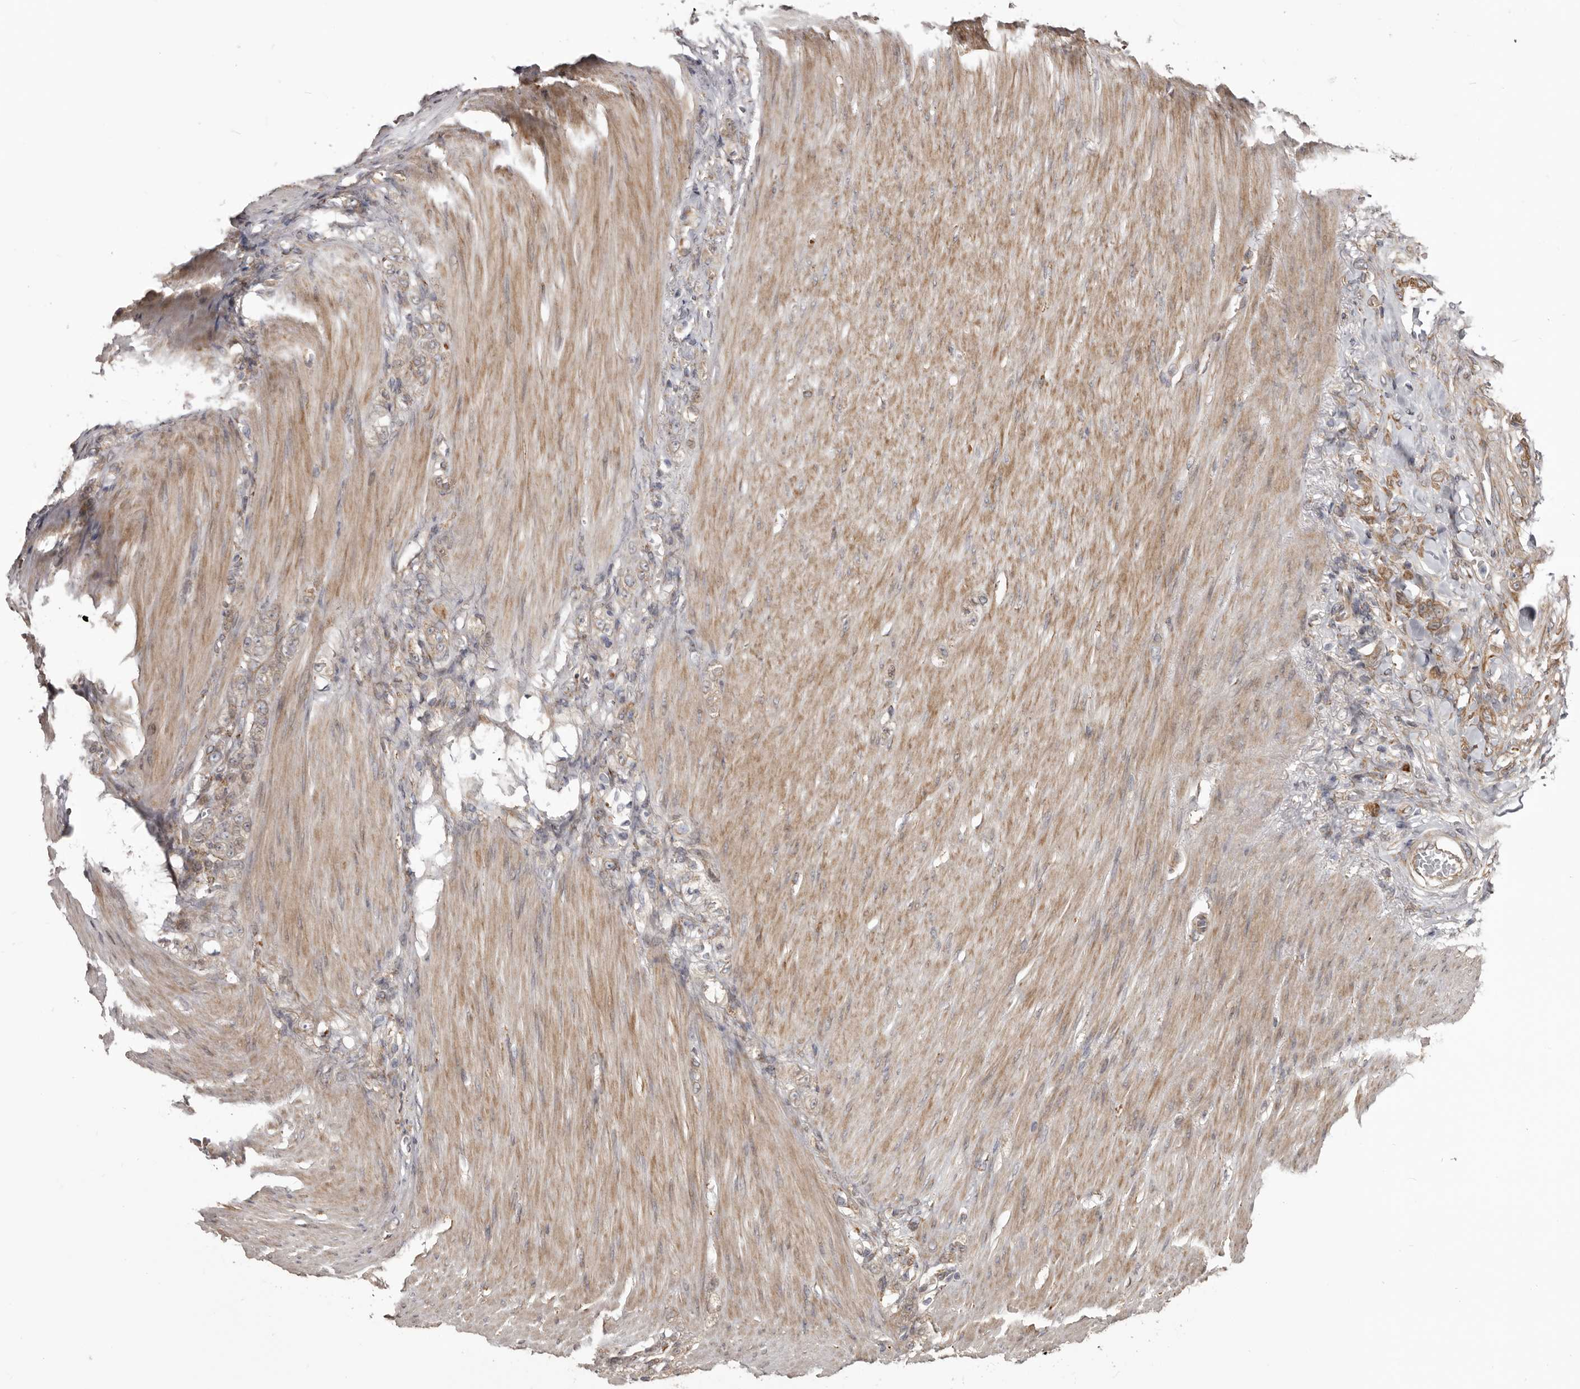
{"staining": {"intensity": "moderate", "quantity": "<25%", "location": "cytoplasmic/membranous"}, "tissue": "stomach cancer", "cell_type": "Tumor cells", "image_type": "cancer", "snomed": [{"axis": "morphology", "description": "Normal tissue, NOS"}, {"axis": "morphology", "description": "Adenocarcinoma, NOS"}, {"axis": "topography", "description": "Stomach"}], "caption": "High-power microscopy captured an immunohistochemistry (IHC) histopathology image of stomach adenocarcinoma, revealing moderate cytoplasmic/membranous expression in approximately <25% of tumor cells.", "gene": "NUP43", "patient": {"sex": "male", "age": 82}}